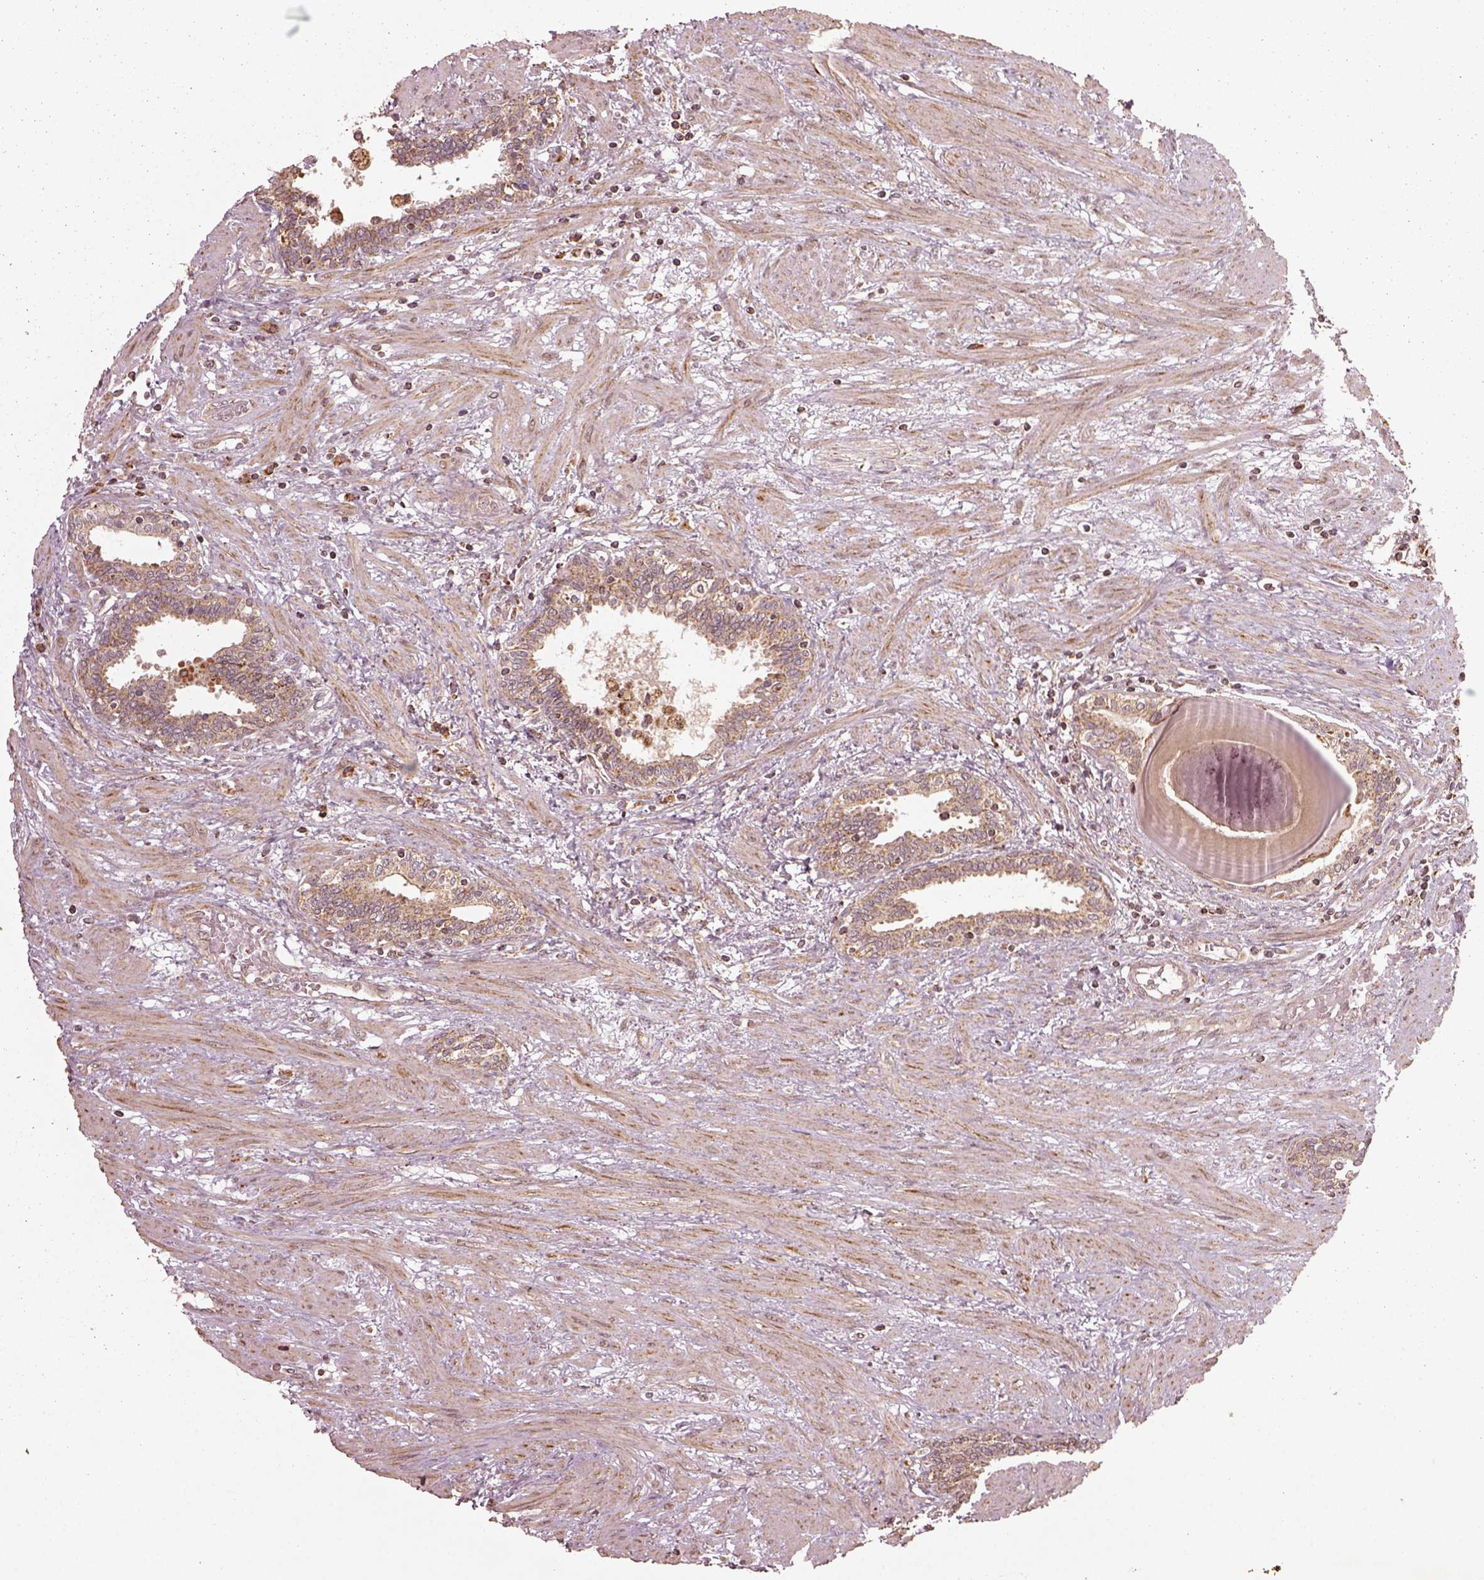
{"staining": {"intensity": "moderate", "quantity": ">75%", "location": "cytoplasmic/membranous"}, "tissue": "prostate", "cell_type": "Glandular cells", "image_type": "normal", "snomed": [{"axis": "morphology", "description": "Normal tissue, NOS"}, {"axis": "topography", "description": "Prostate"}], "caption": "A brown stain shows moderate cytoplasmic/membranous staining of a protein in glandular cells of normal human prostate. (DAB = brown stain, brightfield microscopy at high magnification).", "gene": "SEL1L3", "patient": {"sex": "male", "age": 55}}